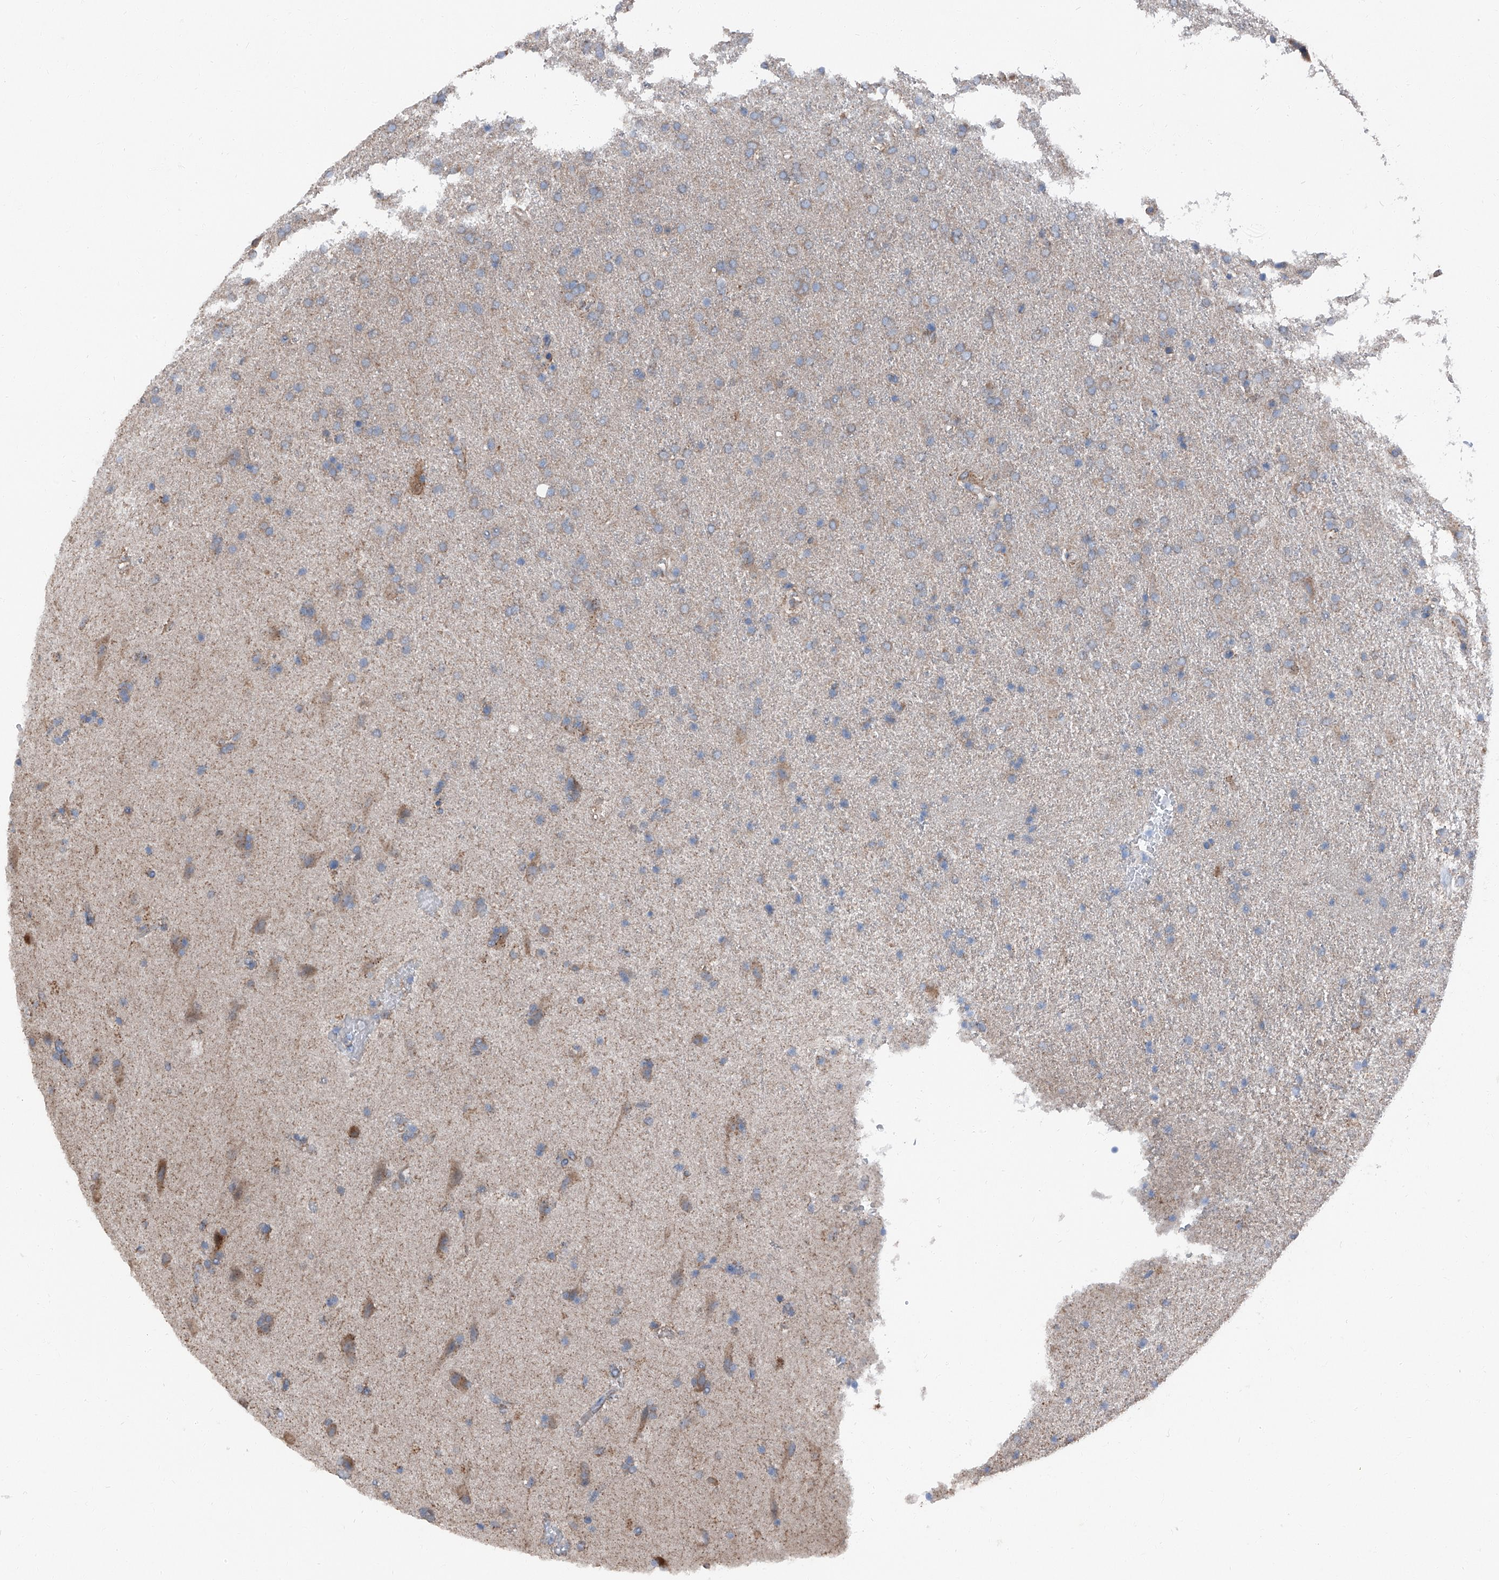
{"staining": {"intensity": "weak", "quantity": "<25%", "location": "cytoplasmic/membranous"}, "tissue": "glioma", "cell_type": "Tumor cells", "image_type": "cancer", "snomed": [{"axis": "morphology", "description": "Glioma, malignant, High grade"}, {"axis": "topography", "description": "Brain"}], "caption": "Histopathology image shows no significant protein positivity in tumor cells of malignant glioma (high-grade).", "gene": "GPR142", "patient": {"sex": "male", "age": 72}}